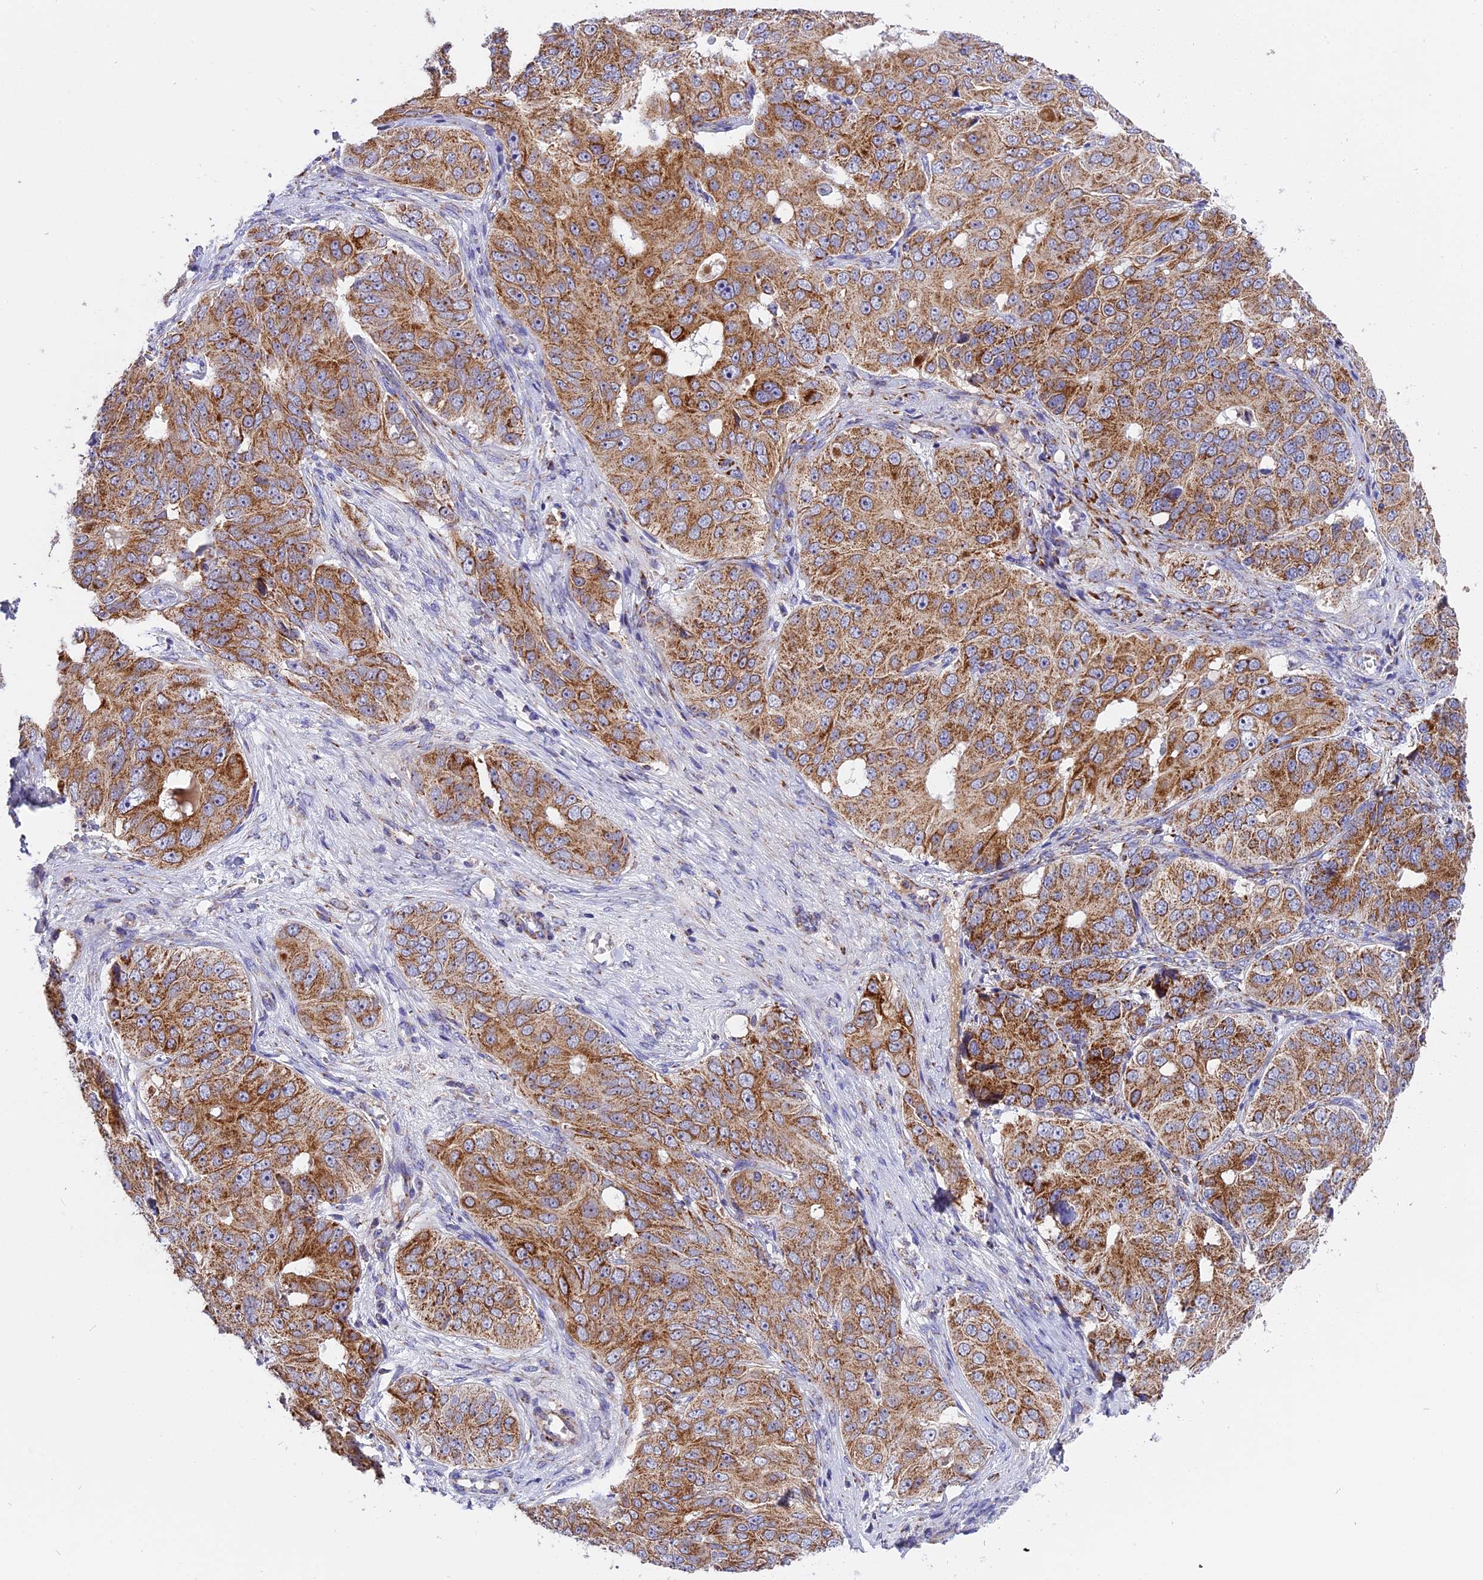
{"staining": {"intensity": "moderate", "quantity": ">75%", "location": "cytoplasmic/membranous"}, "tissue": "ovarian cancer", "cell_type": "Tumor cells", "image_type": "cancer", "snomed": [{"axis": "morphology", "description": "Carcinoma, endometroid"}, {"axis": "topography", "description": "Ovary"}], "caption": "There is medium levels of moderate cytoplasmic/membranous staining in tumor cells of ovarian endometroid carcinoma, as demonstrated by immunohistochemical staining (brown color).", "gene": "MRPS34", "patient": {"sex": "female", "age": 51}}